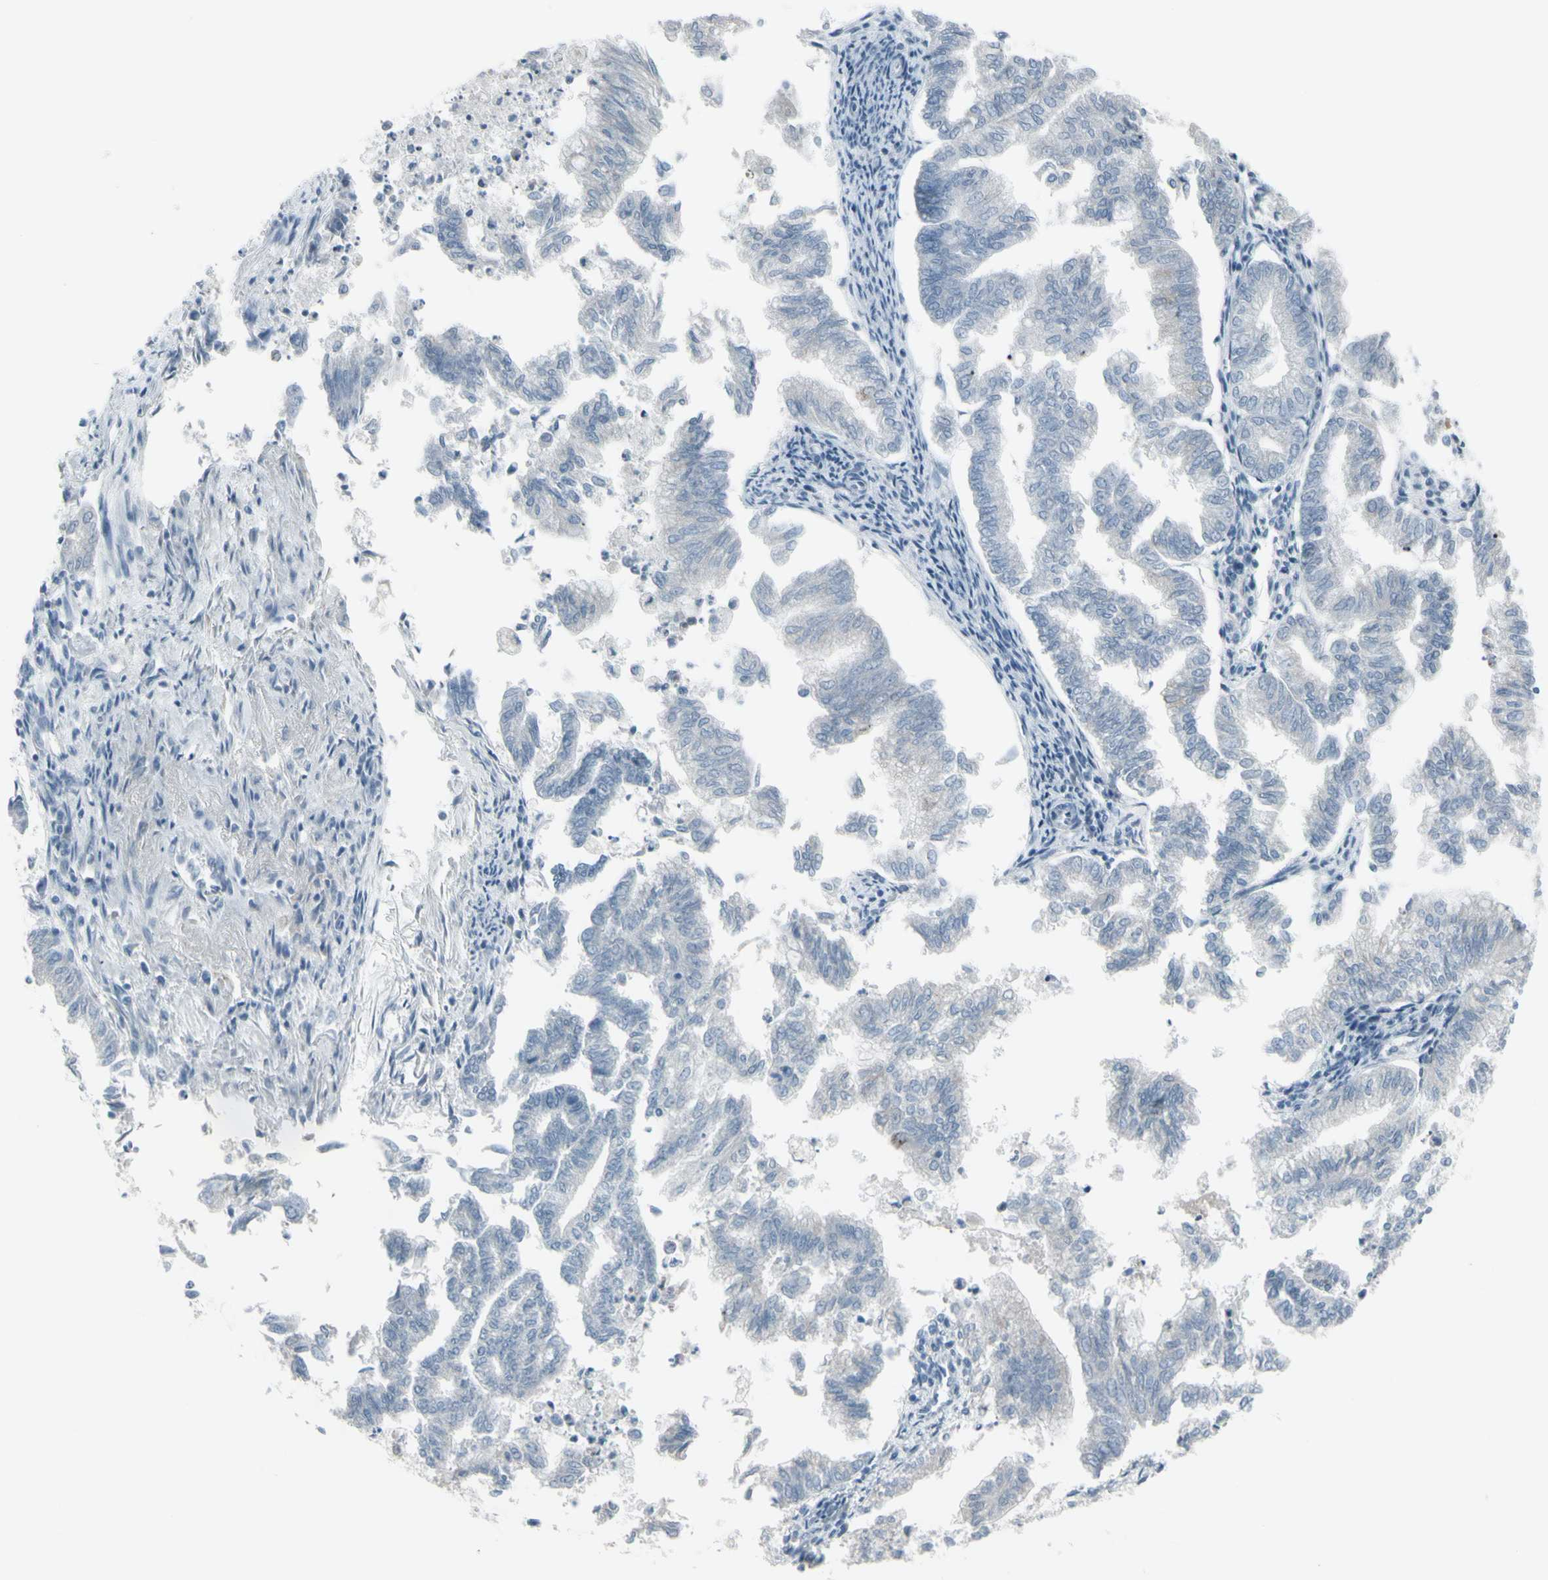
{"staining": {"intensity": "negative", "quantity": "none", "location": "none"}, "tissue": "endometrial cancer", "cell_type": "Tumor cells", "image_type": "cancer", "snomed": [{"axis": "morphology", "description": "Necrosis, NOS"}, {"axis": "morphology", "description": "Adenocarcinoma, NOS"}, {"axis": "topography", "description": "Endometrium"}], "caption": "This is an IHC micrograph of endometrial cancer. There is no positivity in tumor cells.", "gene": "RAB3A", "patient": {"sex": "female", "age": 79}}